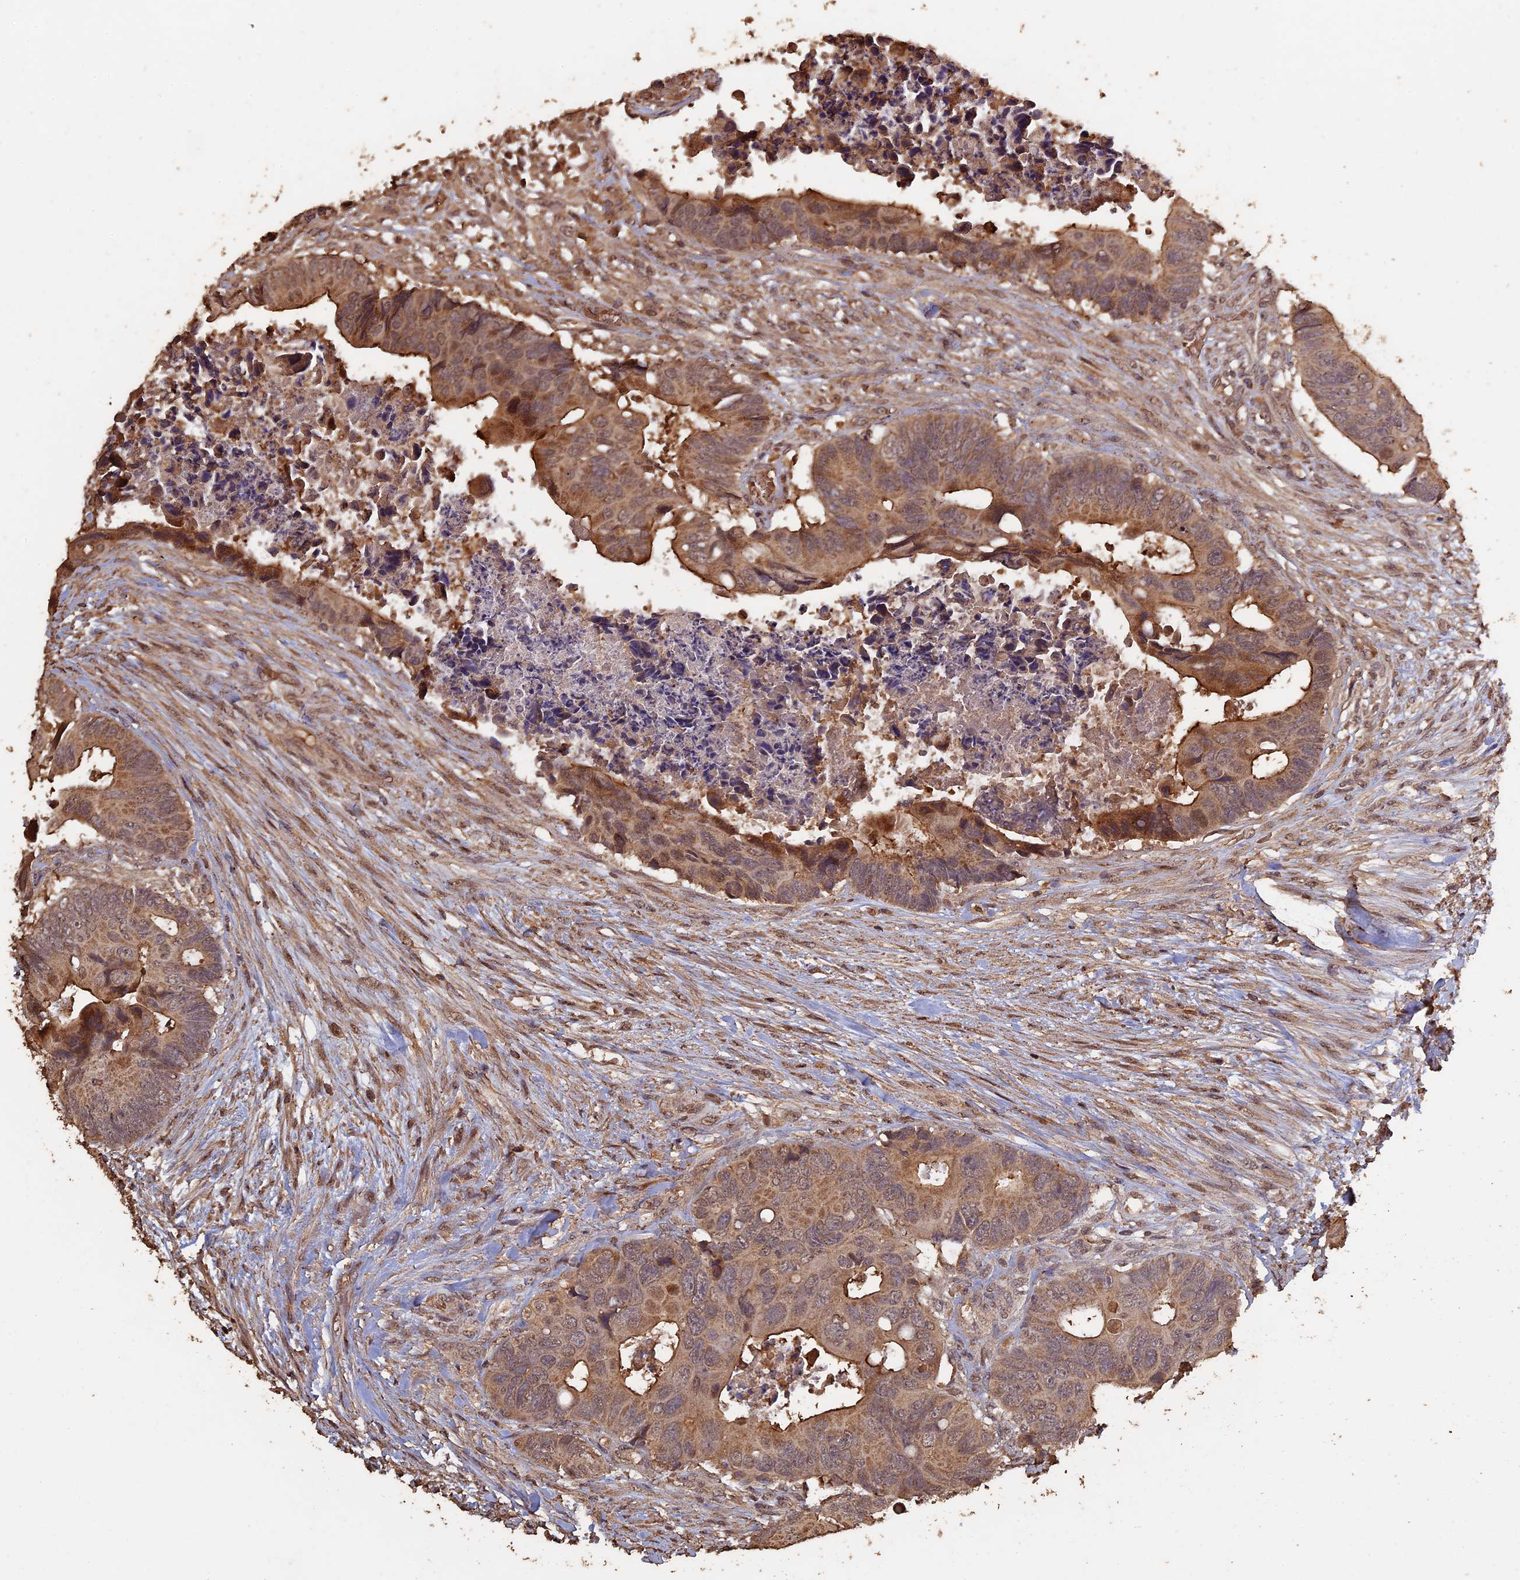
{"staining": {"intensity": "moderate", "quantity": ">75%", "location": "cytoplasmic/membranous"}, "tissue": "colorectal cancer", "cell_type": "Tumor cells", "image_type": "cancer", "snomed": [{"axis": "morphology", "description": "Adenocarcinoma, NOS"}, {"axis": "topography", "description": "Rectum"}], "caption": "IHC histopathology image of neoplastic tissue: colorectal cancer (adenocarcinoma) stained using IHC demonstrates medium levels of moderate protein expression localized specifically in the cytoplasmic/membranous of tumor cells, appearing as a cytoplasmic/membranous brown color.", "gene": "HUNK", "patient": {"sex": "female", "age": 78}}